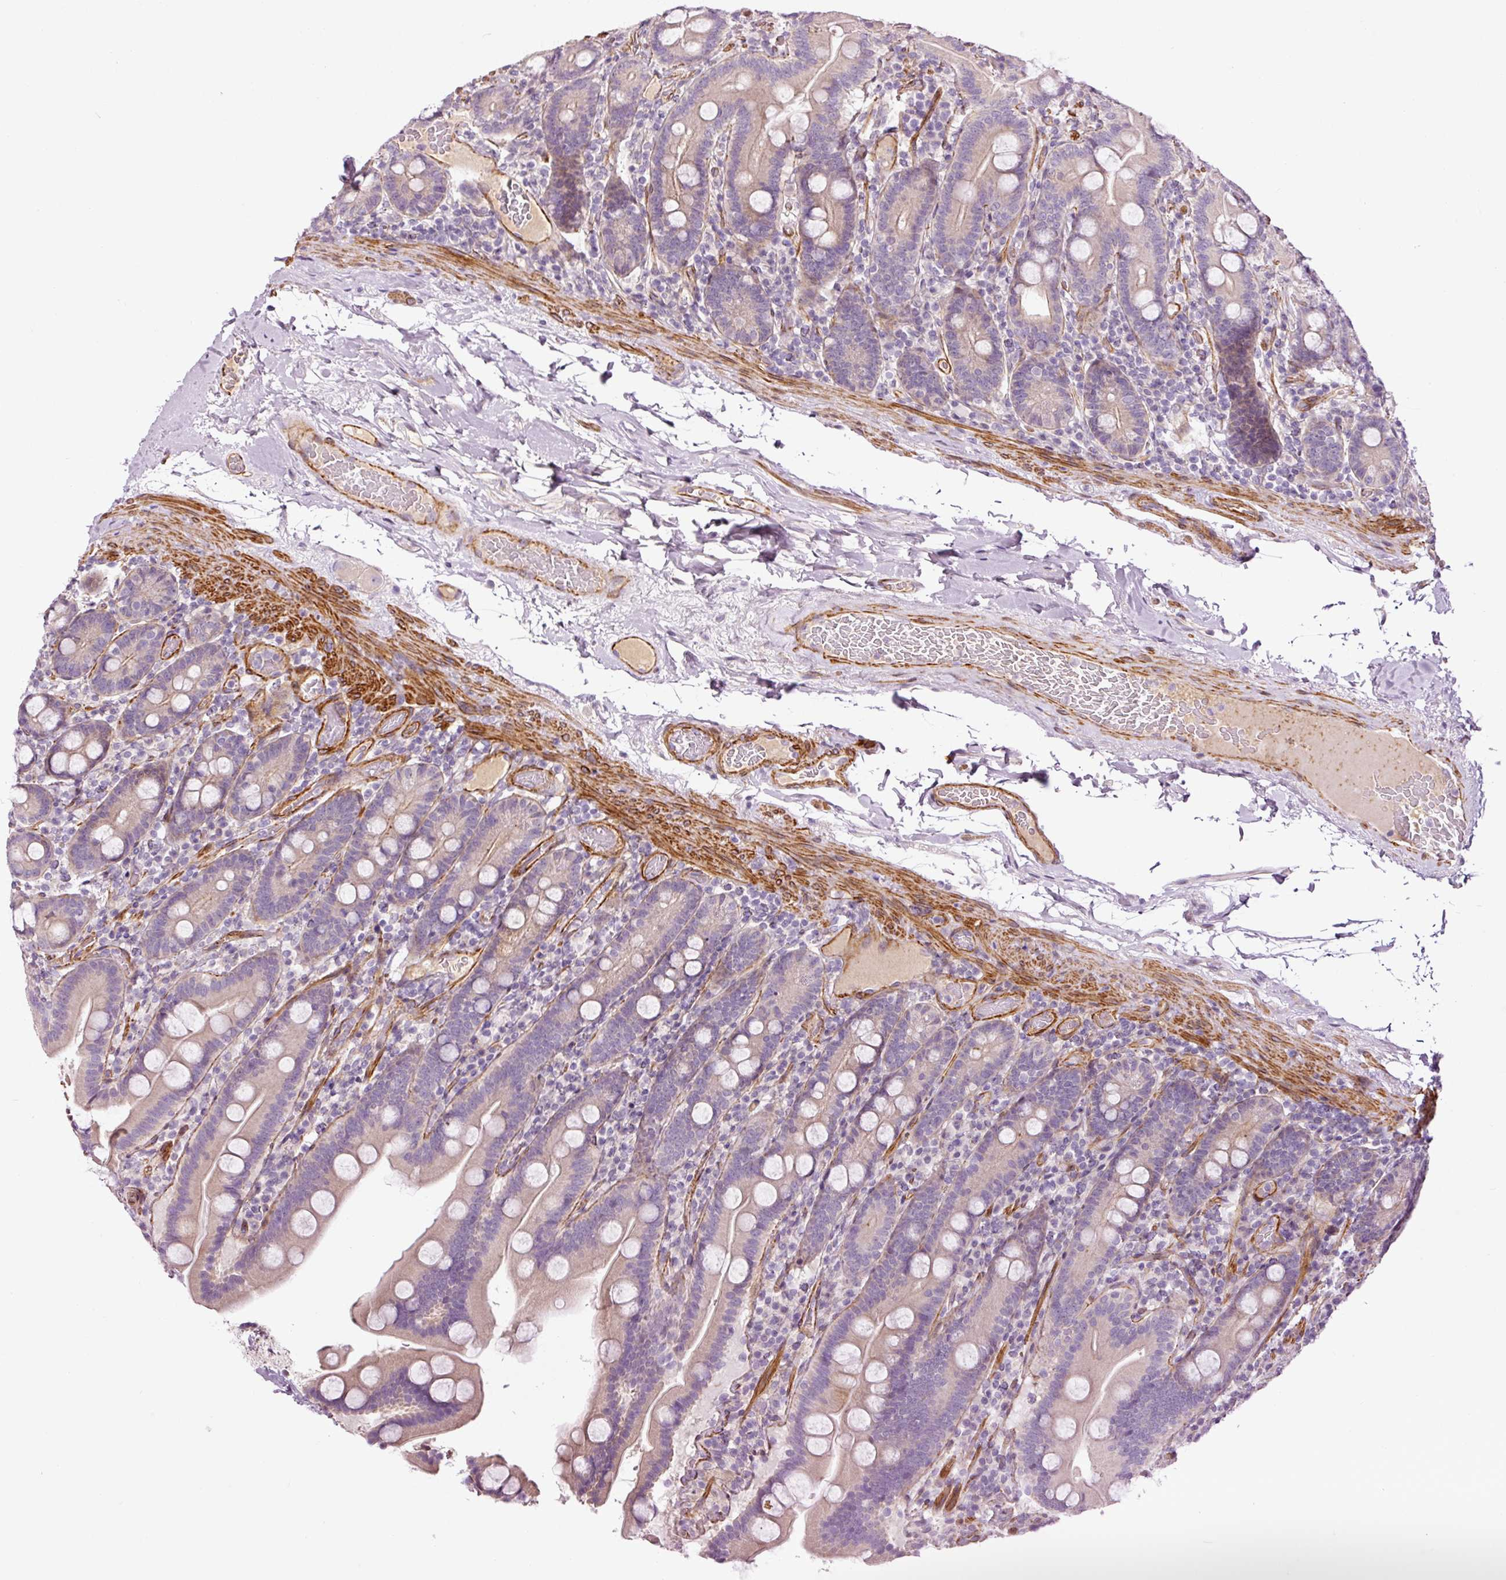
{"staining": {"intensity": "negative", "quantity": "none", "location": "none"}, "tissue": "duodenum", "cell_type": "Glandular cells", "image_type": "normal", "snomed": [{"axis": "morphology", "description": "Normal tissue, NOS"}, {"axis": "topography", "description": "Duodenum"}], "caption": "Immunohistochemistry (IHC) of normal human duodenum exhibits no expression in glandular cells.", "gene": "ANKRD20A1", "patient": {"sex": "male", "age": 55}}